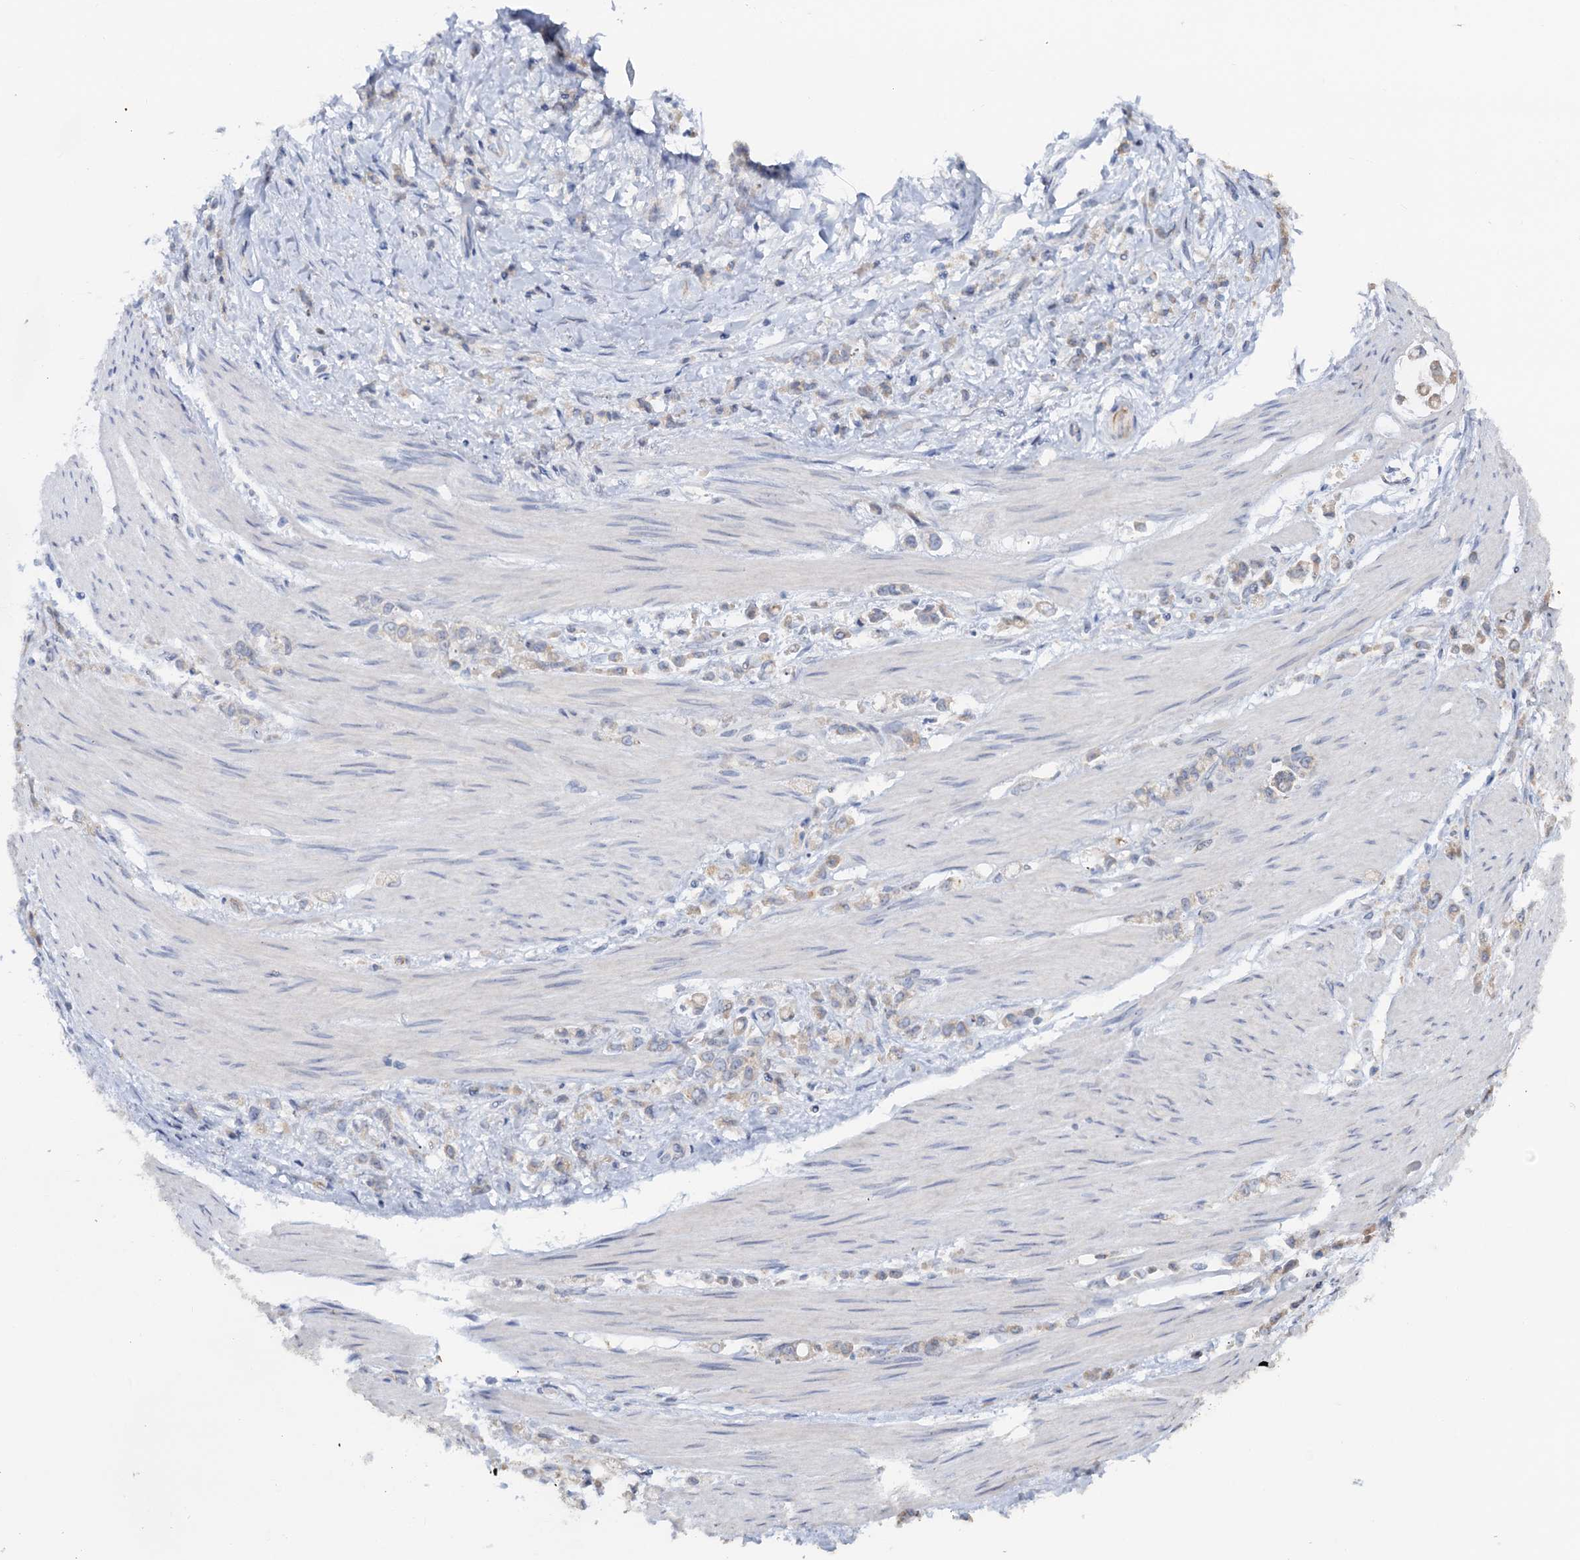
{"staining": {"intensity": "weak", "quantity": "<25%", "location": "cytoplasmic/membranous"}, "tissue": "stomach cancer", "cell_type": "Tumor cells", "image_type": "cancer", "snomed": [{"axis": "morphology", "description": "Adenocarcinoma, NOS"}, {"axis": "topography", "description": "Stomach"}], "caption": "Immunohistochemistry image of neoplastic tissue: human stomach cancer (adenocarcinoma) stained with DAB (3,3'-diaminobenzidine) reveals no significant protein positivity in tumor cells.", "gene": "PLLP", "patient": {"sex": "female", "age": 60}}